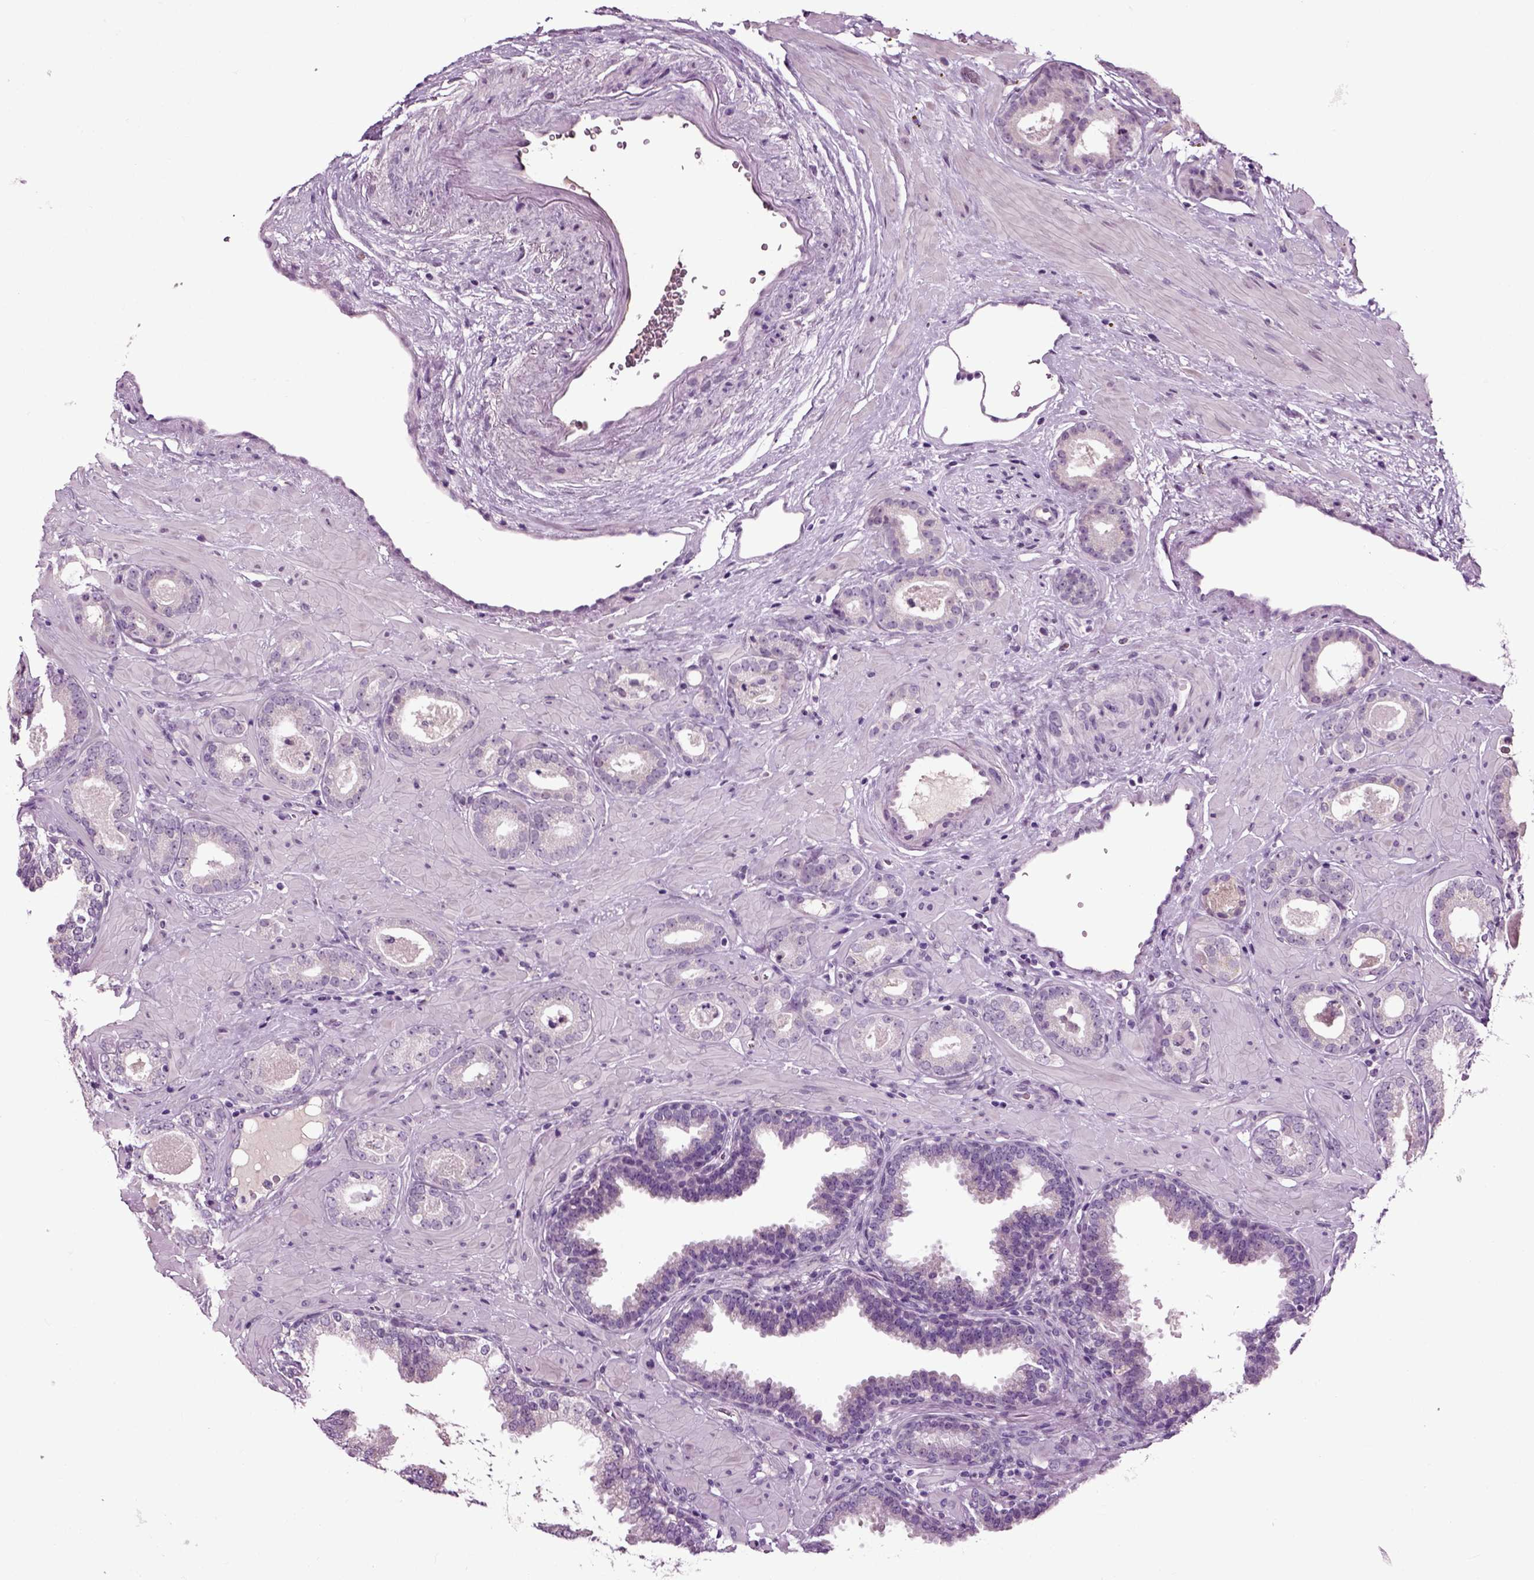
{"staining": {"intensity": "negative", "quantity": "none", "location": "none"}, "tissue": "prostate cancer", "cell_type": "Tumor cells", "image_type": "cancer", "snomed": [{"axis": "morphology", "description": "Adenocarcinoma, Low grade"}, {"axis": "topography", "description": "Prostate"}], "caption": "DAB (3,3'-diaminobenzidine) immunohistochemical staining of prostate cancer demonstrates no significant staining in tumor cells. (Brightfield microscopy of DAB IHC at high magnification).", "gene": "SPATA17", "patient": {"sex": "male", "age": 60}}